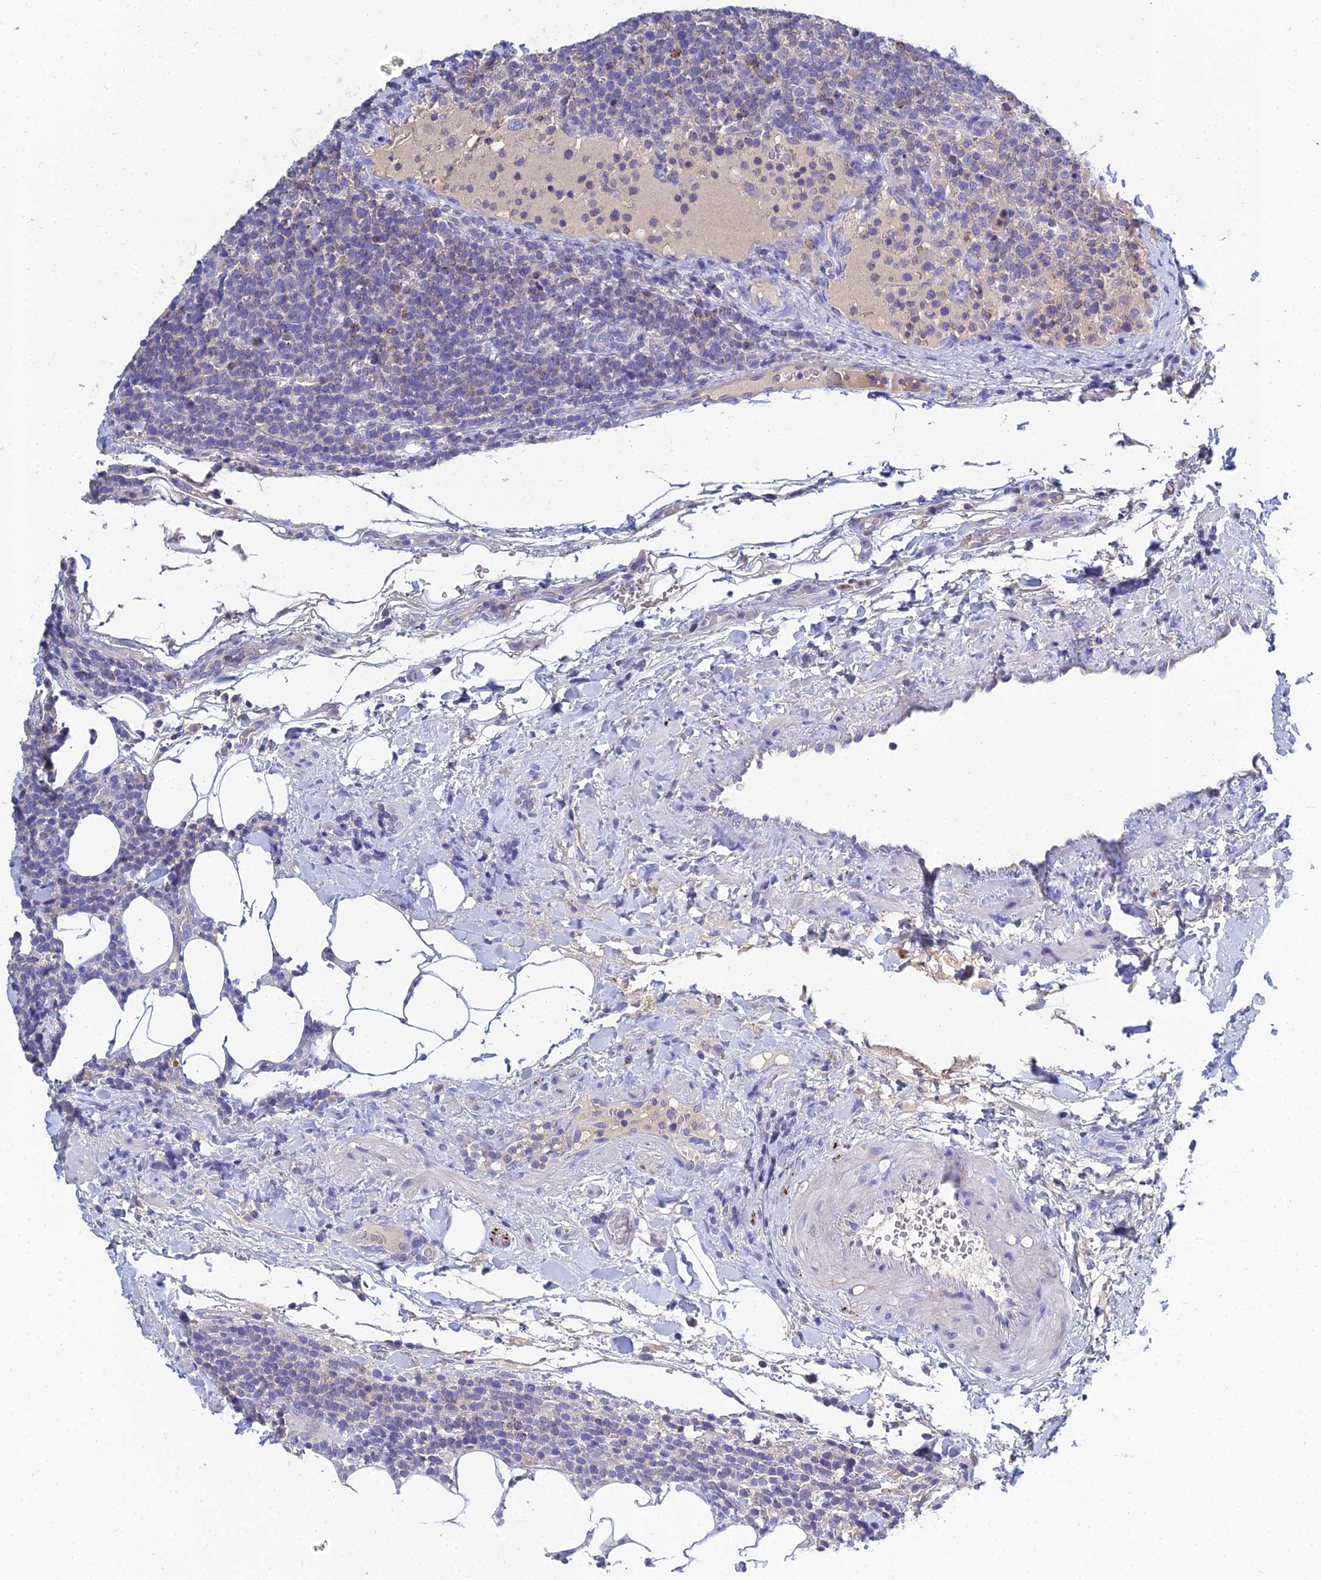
{"staining": {"intensity": "weak", "quantity": "<25%", "location": "cytoplasmic/membranous"}, "tissue": "lymphoma", "cell_type": "Tumor cells", "image_type": "cancer", "snomed": [{"axis": "morphology", "description": "Malignant lymphoma, non-Hodgkin's type, High grade"}, {"axis": "topography", "description": "Lymph node"}], "caption": "High magnification brightfield microscopy of high-grade malignant lymphoma, non-Hodgkin's type stained with DAB (3,3'-diaminobenzidine) (brown) and counterstained with hematoxylin (blue): tumor cells show no significant positivity.", "gene": "NPY", "patient": {"sex": "male", "age": 61}}